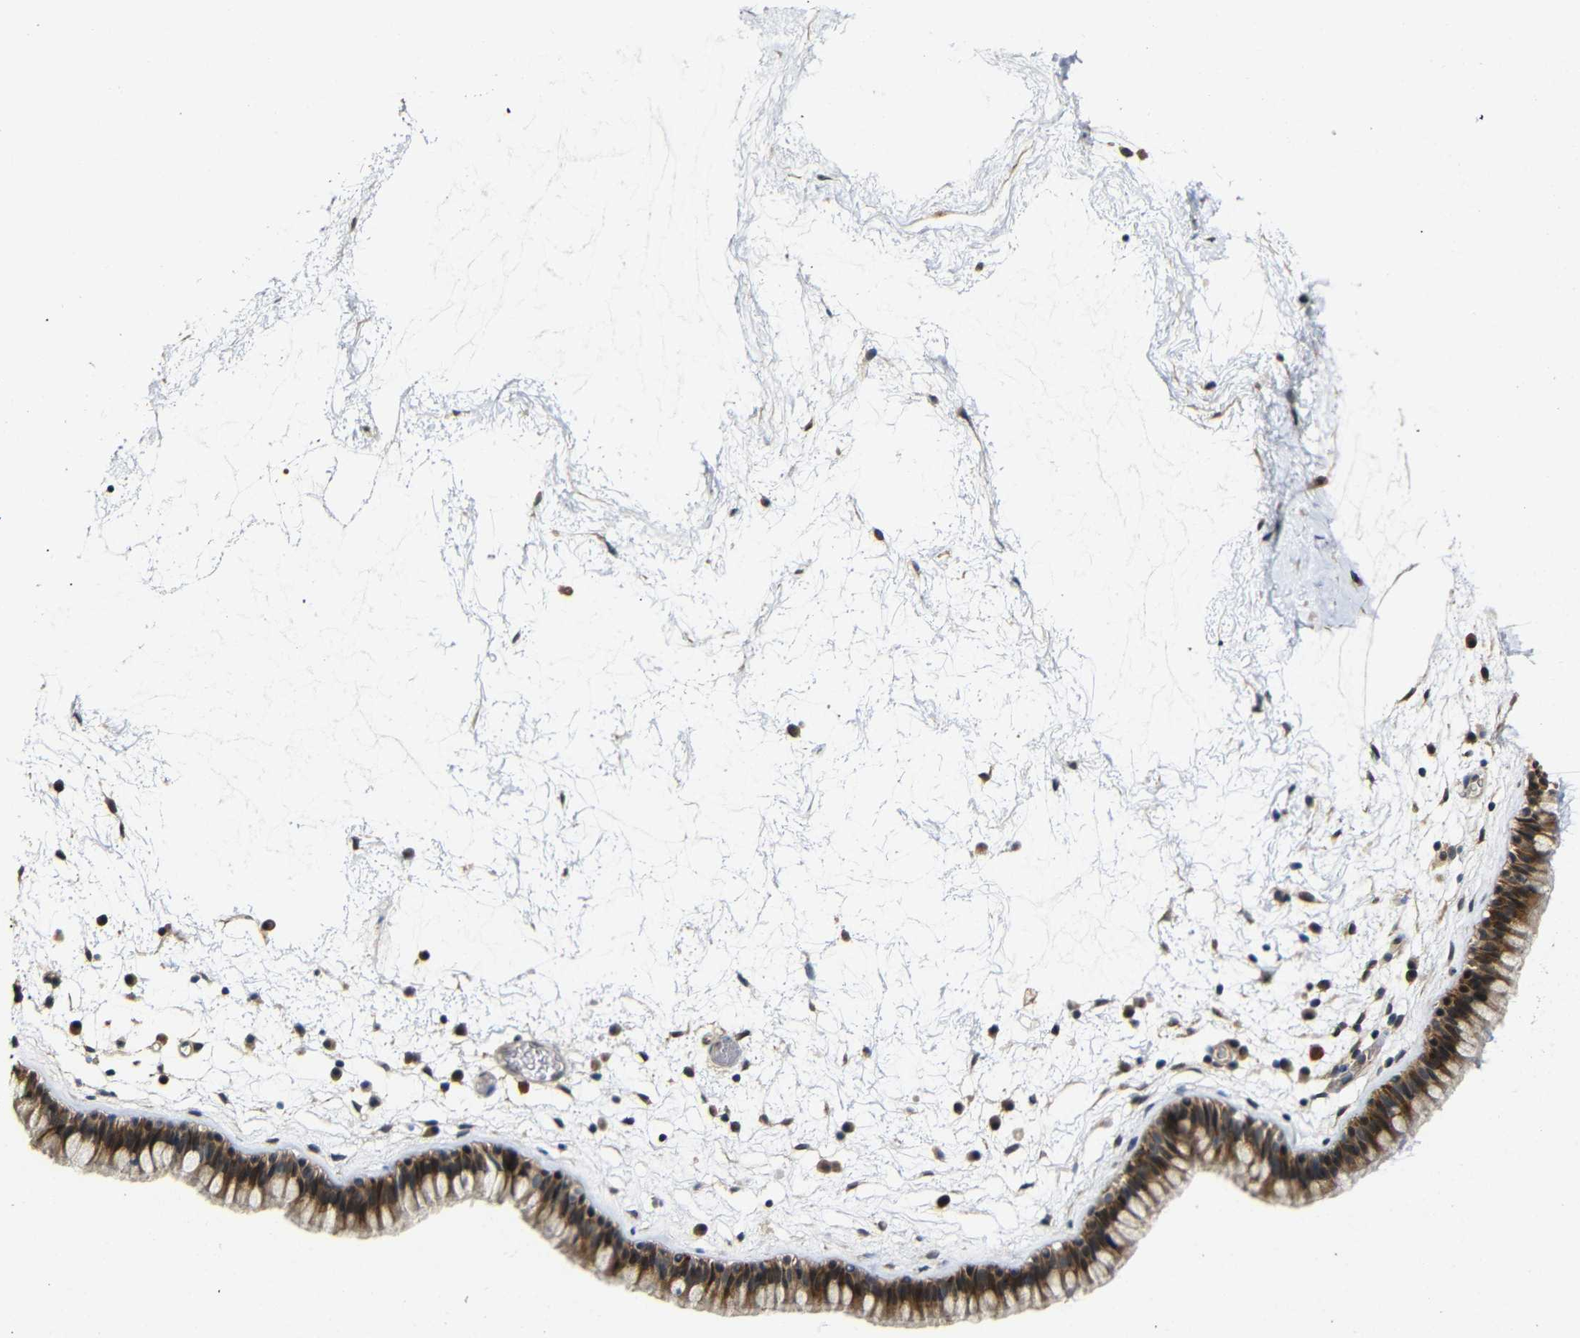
{"staining": {"intensity": "moderate", "quantity": ">75%", "location": "cytoplasmic/membranous"}, "tissue": "nasopharynx", "cell_type": "Respiratory epithelial cells", "image_type": "normal", "snomed": [{"axis": "morphology", "description": "Normal tissue, NOS"}, {"axis": "morphology", "description": "Inflammation, NOS"}, {"axis": "topography", "description": "Nasopharynx"}], "caption": "This is an image of IHC staining of normal nasopharynx, which shows moderate positivity in the cytoplasmic/membranous of respiratory epithelial cells.", "gene": "ATG12", "patient": {"sex": "male", "age": 48}}